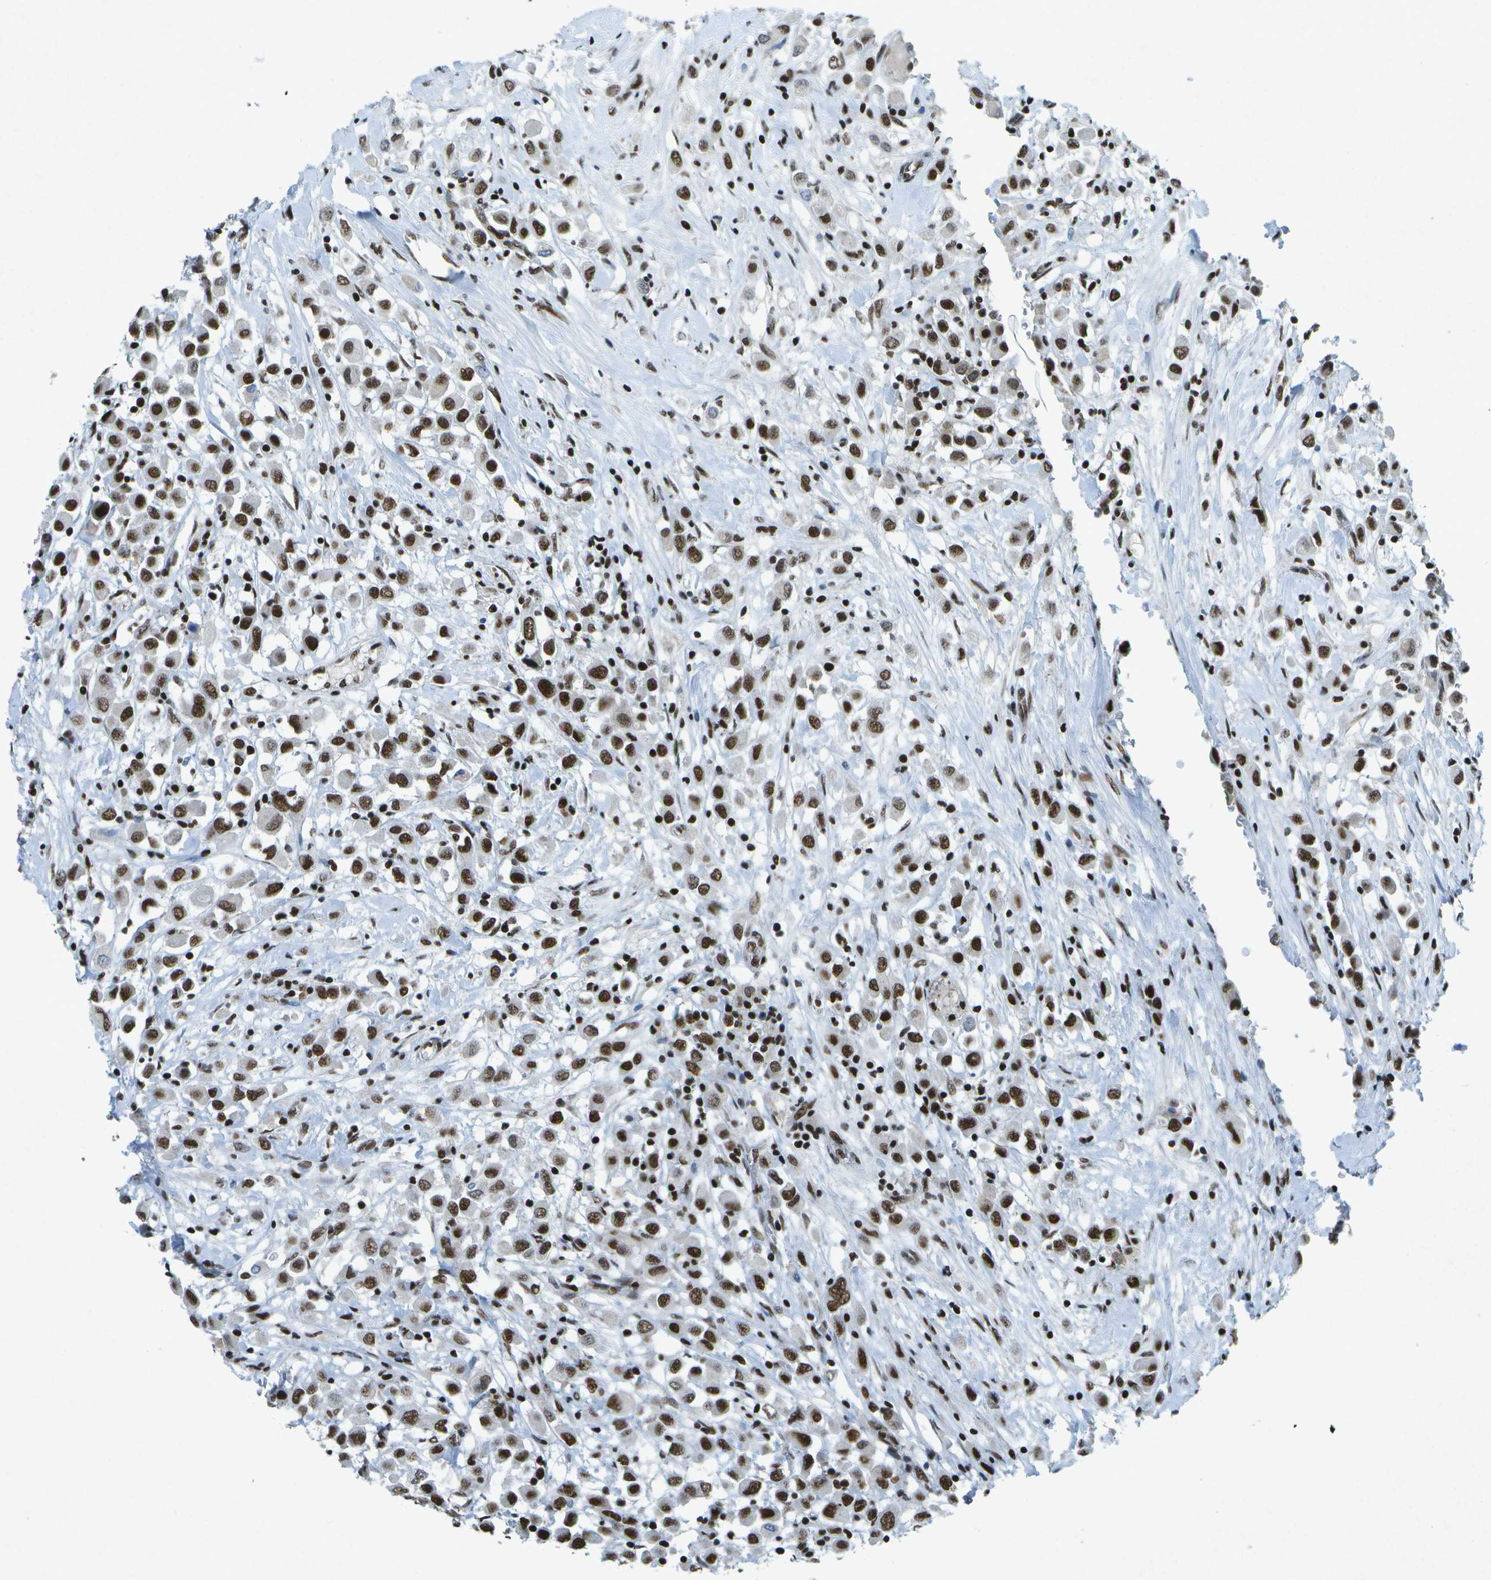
{"staining": {"intensity": "strong", "quantity": ">75%", "location": "nuclear"}, "tissue": "breast cancer", "cell_type": "Tumor cells", "image_type": "cancer", "snomed": [{"axis": "morphology", "description": "Duct carcinoma"}, {"axis": "topography", "description": "Breast"}], "caption": "Breast cancer (infiltrating ductal carcinoma) stained with a brown dye reveals strong nuclear positive positivity in approximately >75% of tumor cells.", "gene": "MTA2", "patient": {"sex": "female", "age": 61}}